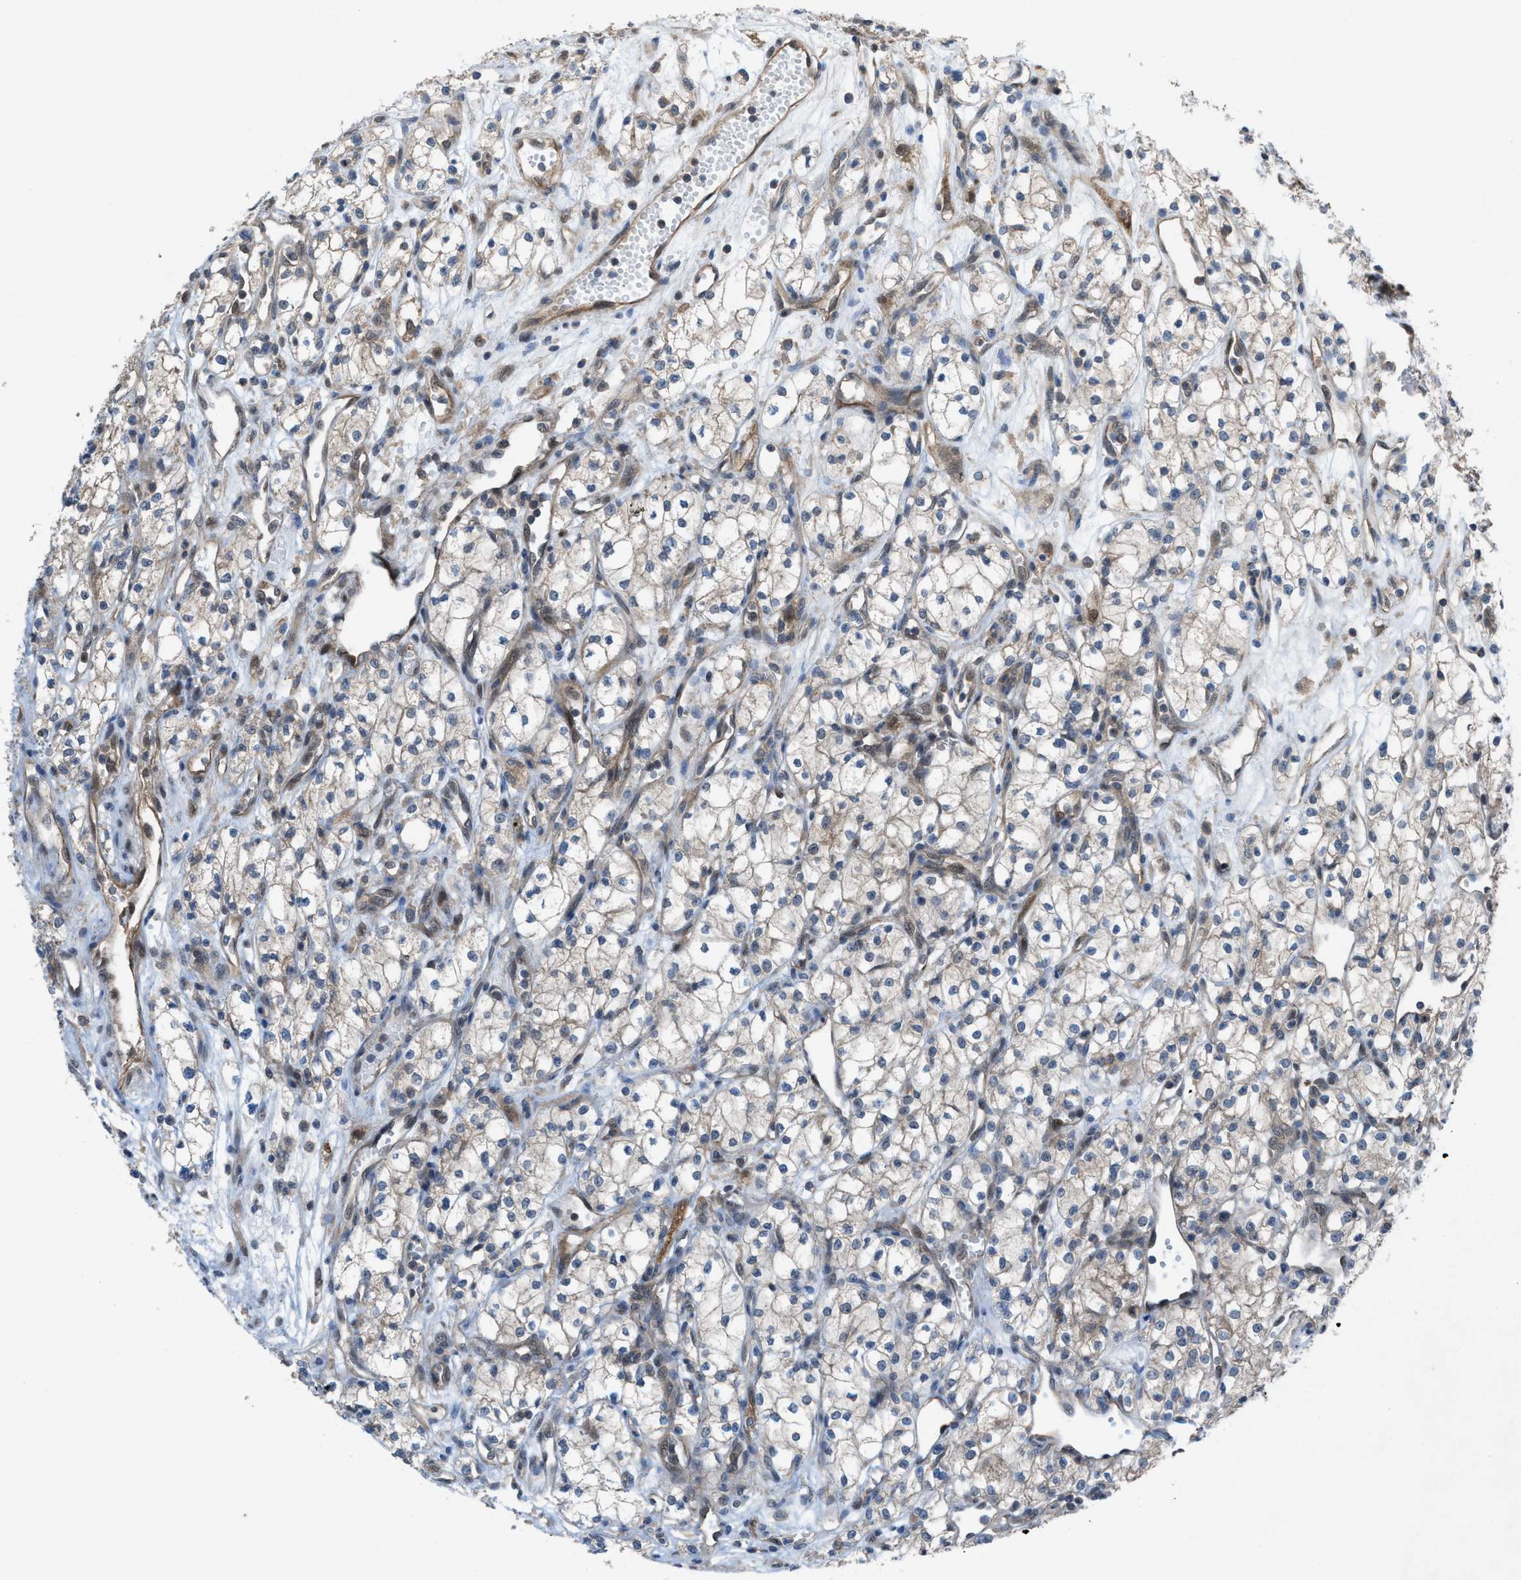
{"staining": {"intensity": "negative", "quantity": "none", "location": "none"}, "tissue": "renal cancer", "cell_type": "Tumor cells", "image_type": "cancer", "snomed": [{"axis": "morphology", "description": "Adenocarcinoma, NOS"}, {"axis": "topography", "description": "Kidney"}], "caption": "DAB immunohistochemical staining of renal adenocarcinoma exhibits no significant staining in tumor cells.", "gene": "PLAA", "patient": {"sex": "male", "age": 59}}